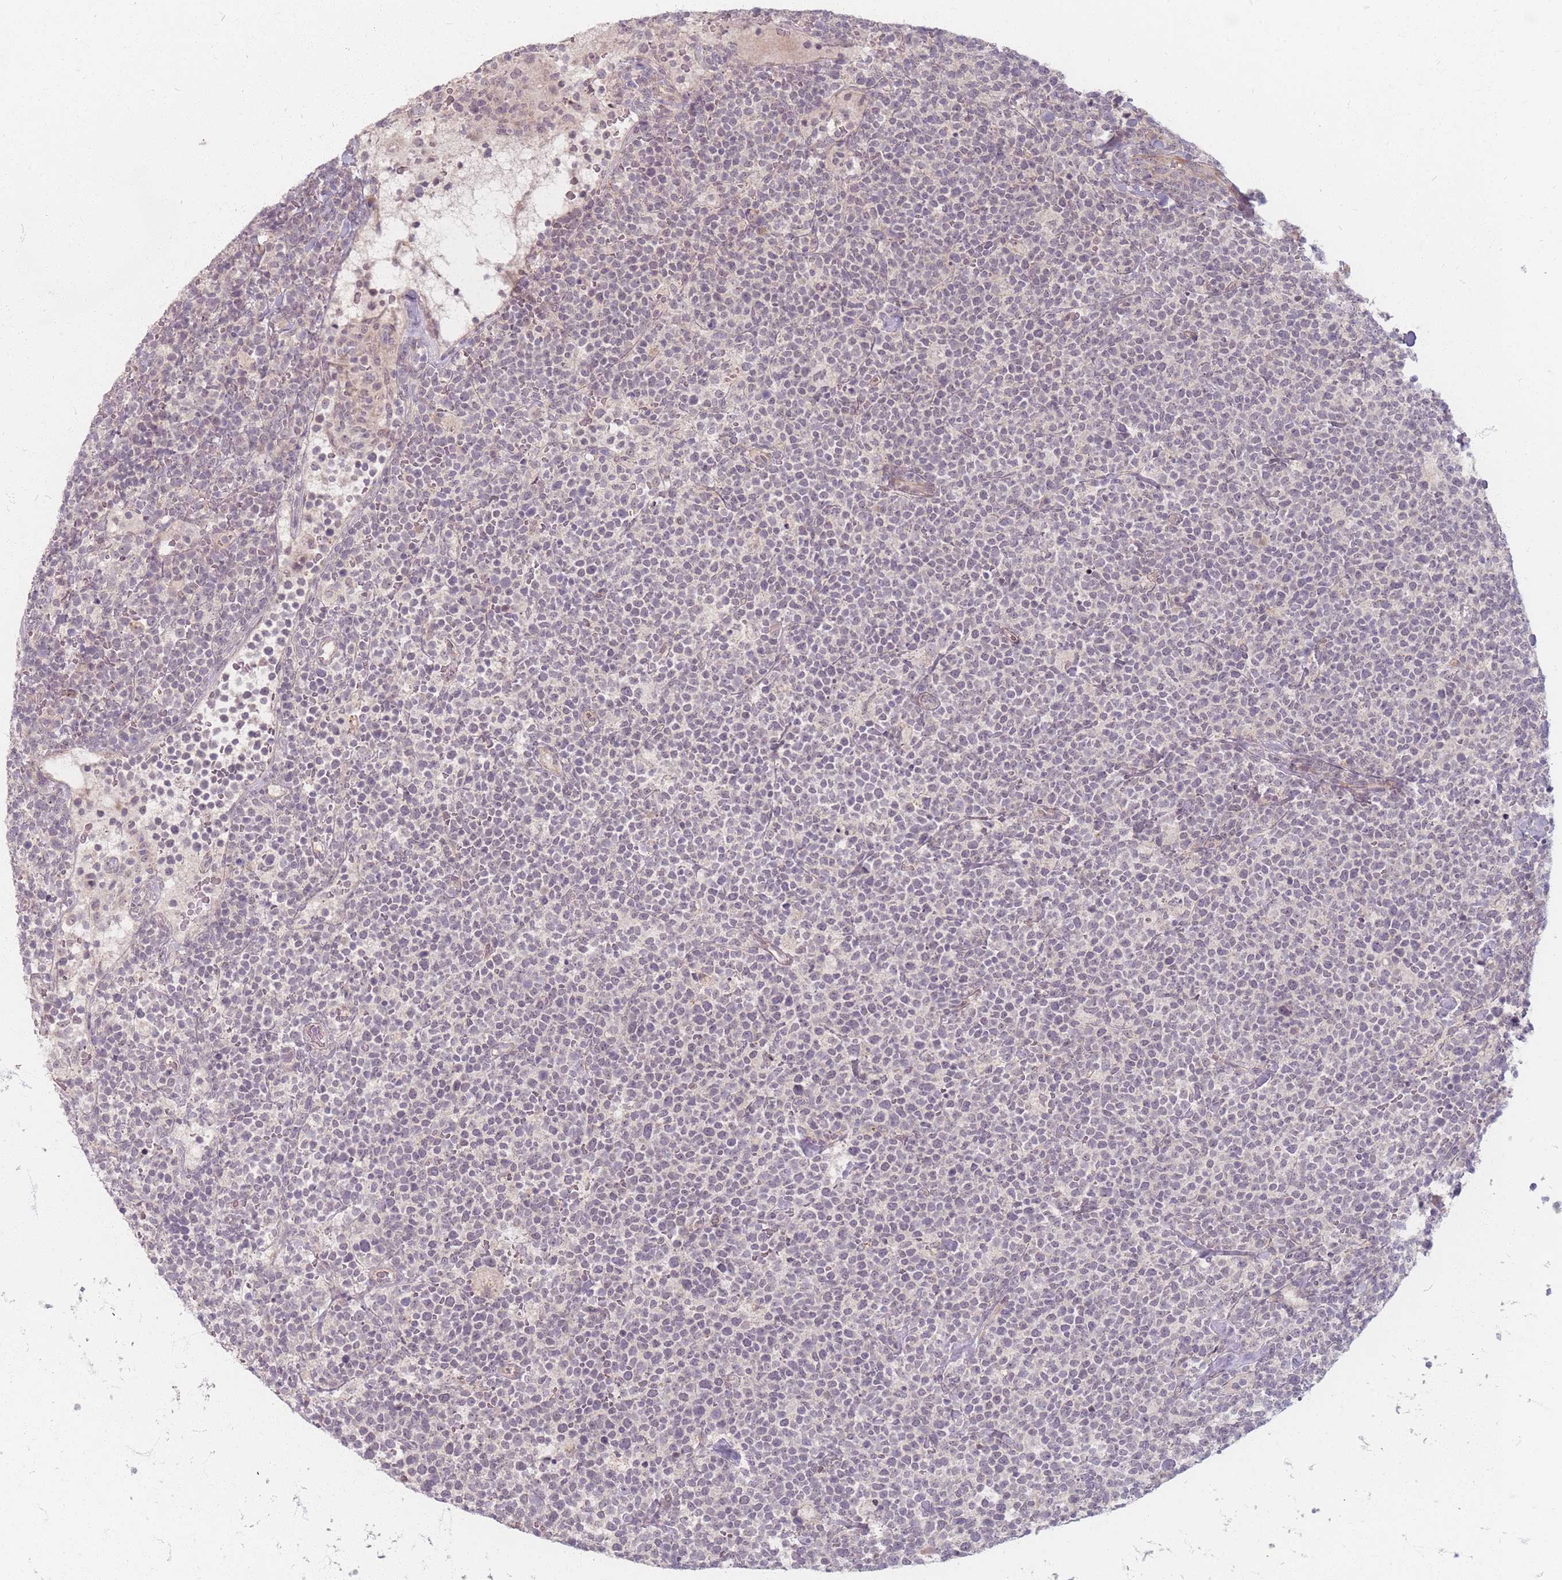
{"staining": {"intensity": "negative", "quantity": "none", "location": "none"}, "tissue": "lymphoma", "cell_type": "Tumor cells", "image_type": "cancer", "snomed": [{"axis": "morphology", "description": "Malignant lymphoma, non-Hodgkin's type, High grade"}, {"axis": "topography", "description": "Lymph node"}], "caption": "Tumor cells show no significant positivity in lymphoma.", "gene": "GABRA6", "patient": {"sex": "male", "age": 61}}